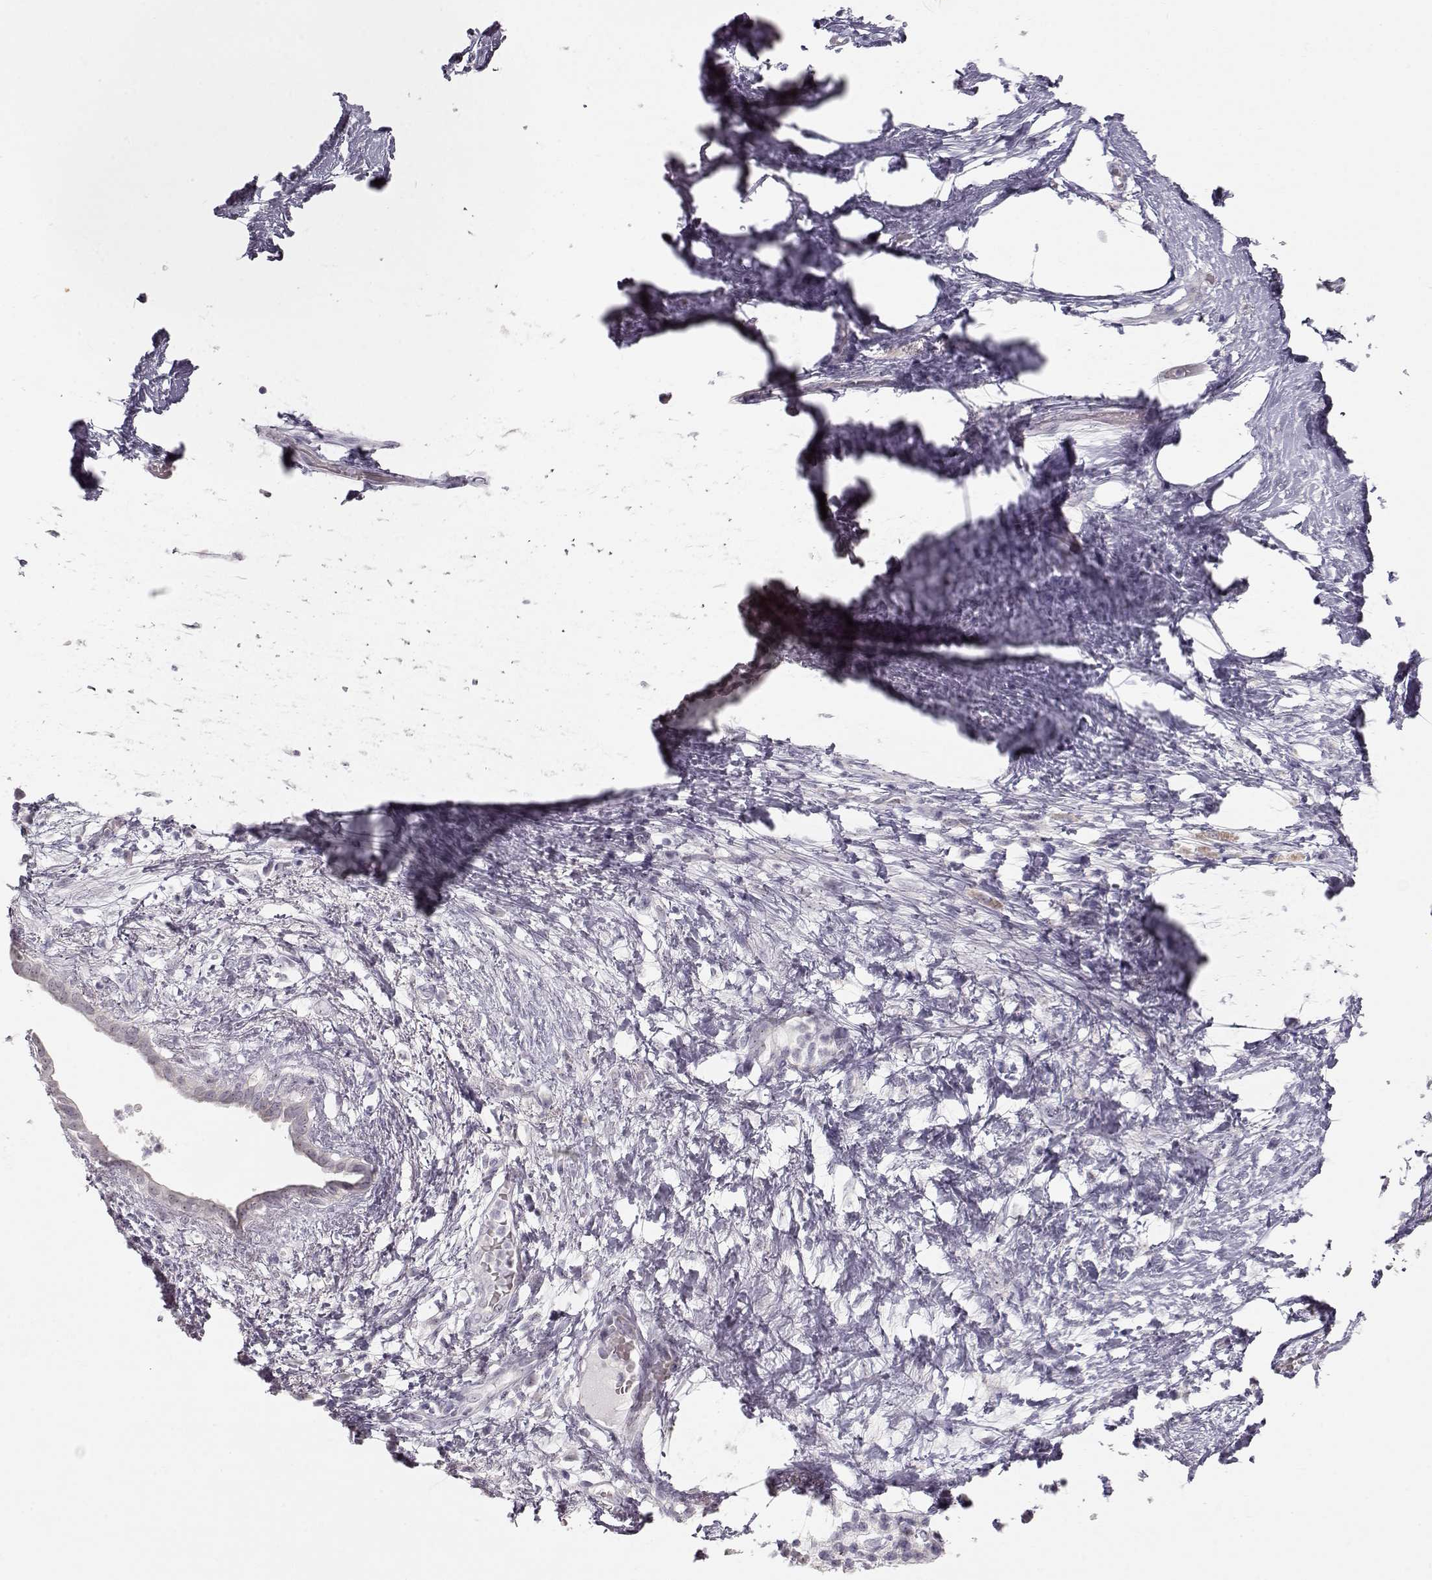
{"staining": {"intensity": "negative", "quantity": "none", "location": "none"}, "tissue": "pancreatic cancer", "cell_type": "Tumor cells", "image_type": "cancer", "snomed": [{"axis": "morphology", "description": "Adenocarcinoma, NOS"}, {"axis": "topography", "description": "Pancreas"}], "caption": "DAB immunohistochemical staining of pancreatic cancer (adenocarcinoma) displays no significant expression in tumor cells. (IHC, brightfield microscopy, high magnification).", "gene": "FAM205A", "patient": {"sex": "female", "age": 72}}